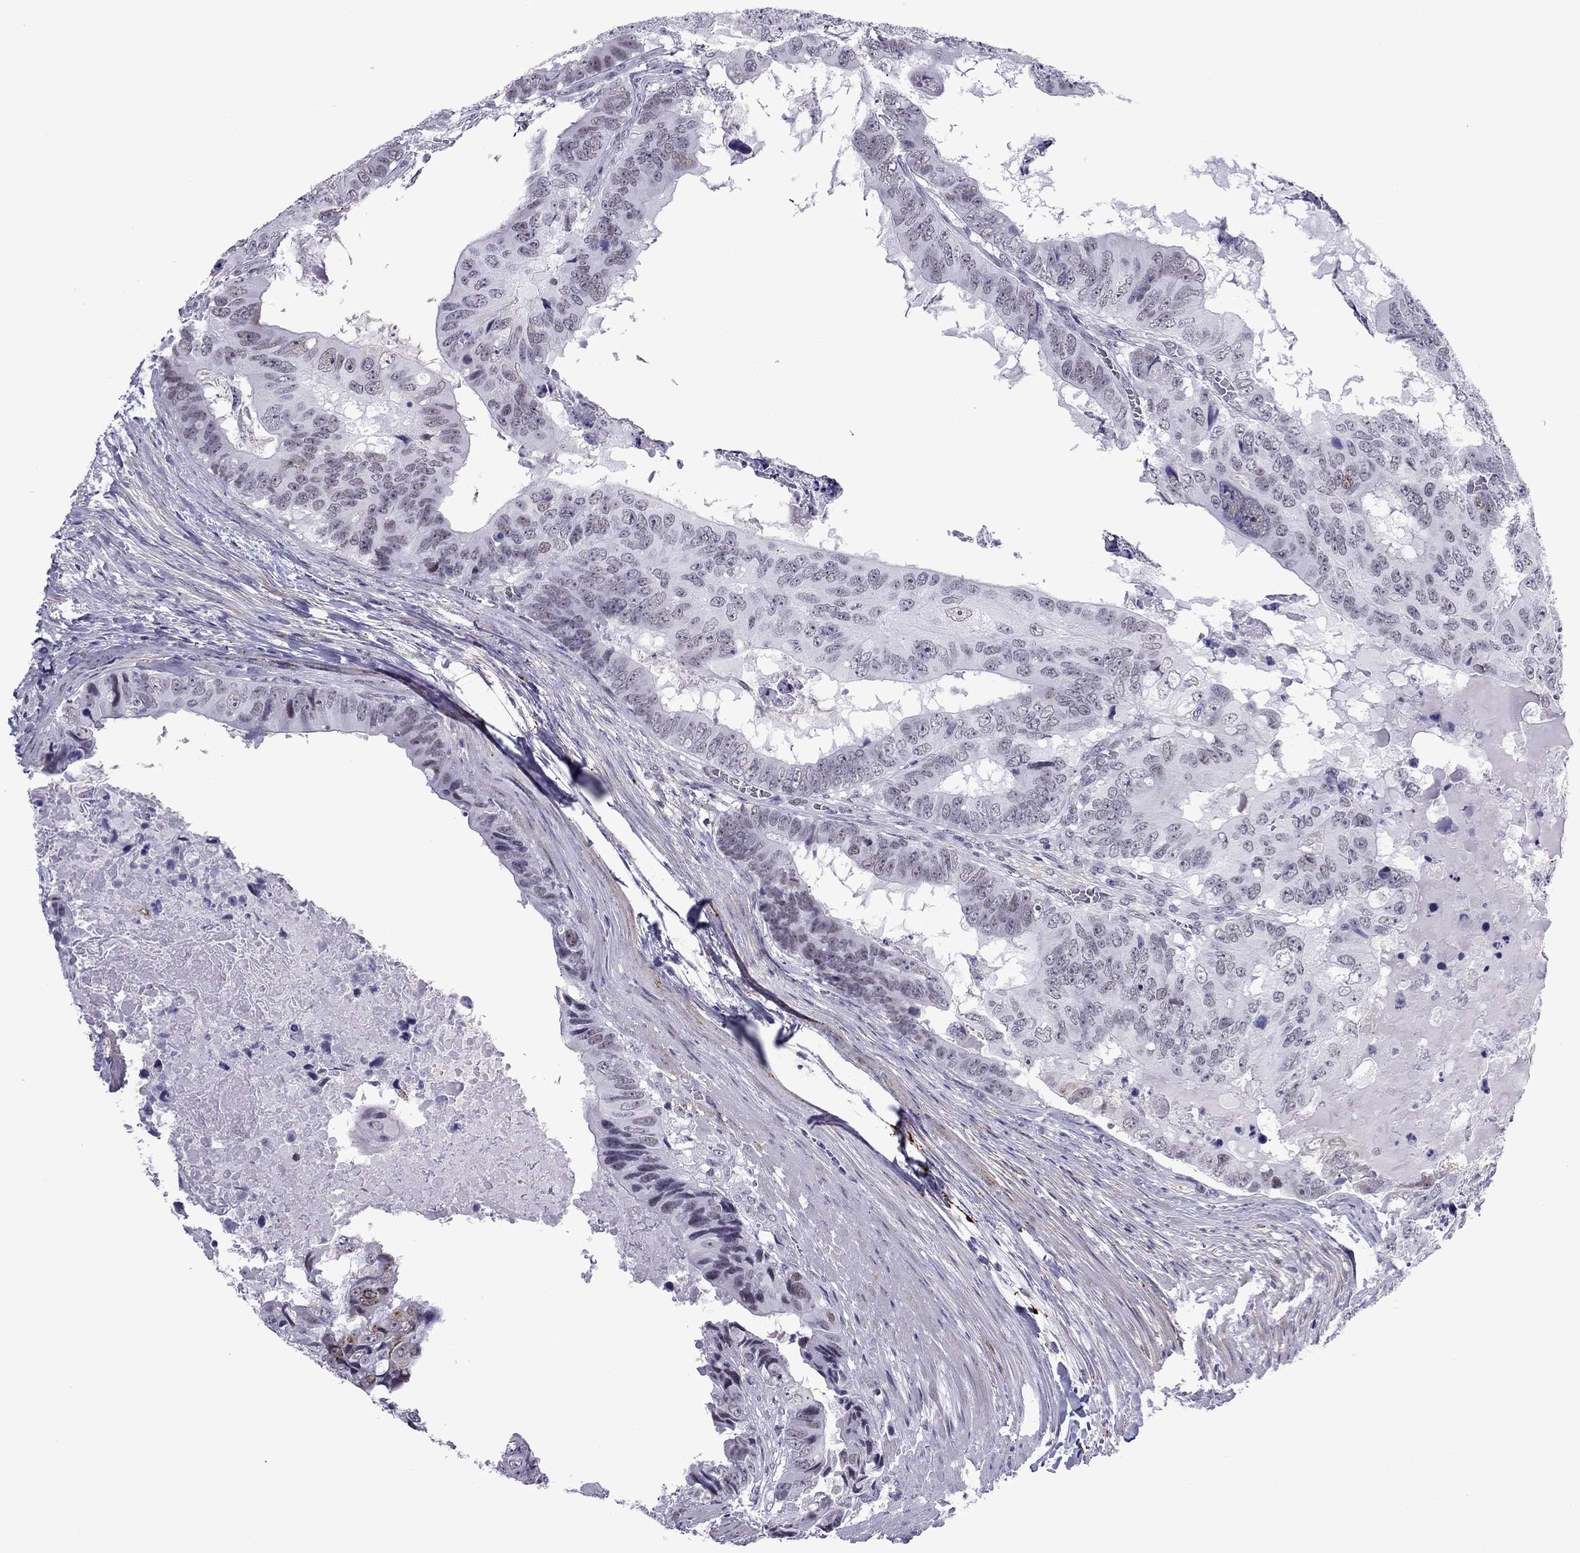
{"staining": {"intensity": "weak", "quantity": "<25%", "location": "cytoplasmic/membranous"}, "tissue": "colorectal cancer", "cell_type": "Tumor cells", "image_type": "cancer", "snomed": [{"axis": "morphology", "description": "Adenocarcinoma, NOS"}, {"axis": "topography", "description": "Colon"}], "caption": "Image shows no significant protein positivity in tumor cells of adenocarcinoma (colorectal). (Brightfield microscopy of DAB immunohistochemistry at high magnification).", "gene": "ZNF646", "patient": {"sex": "male", "age": 79}}